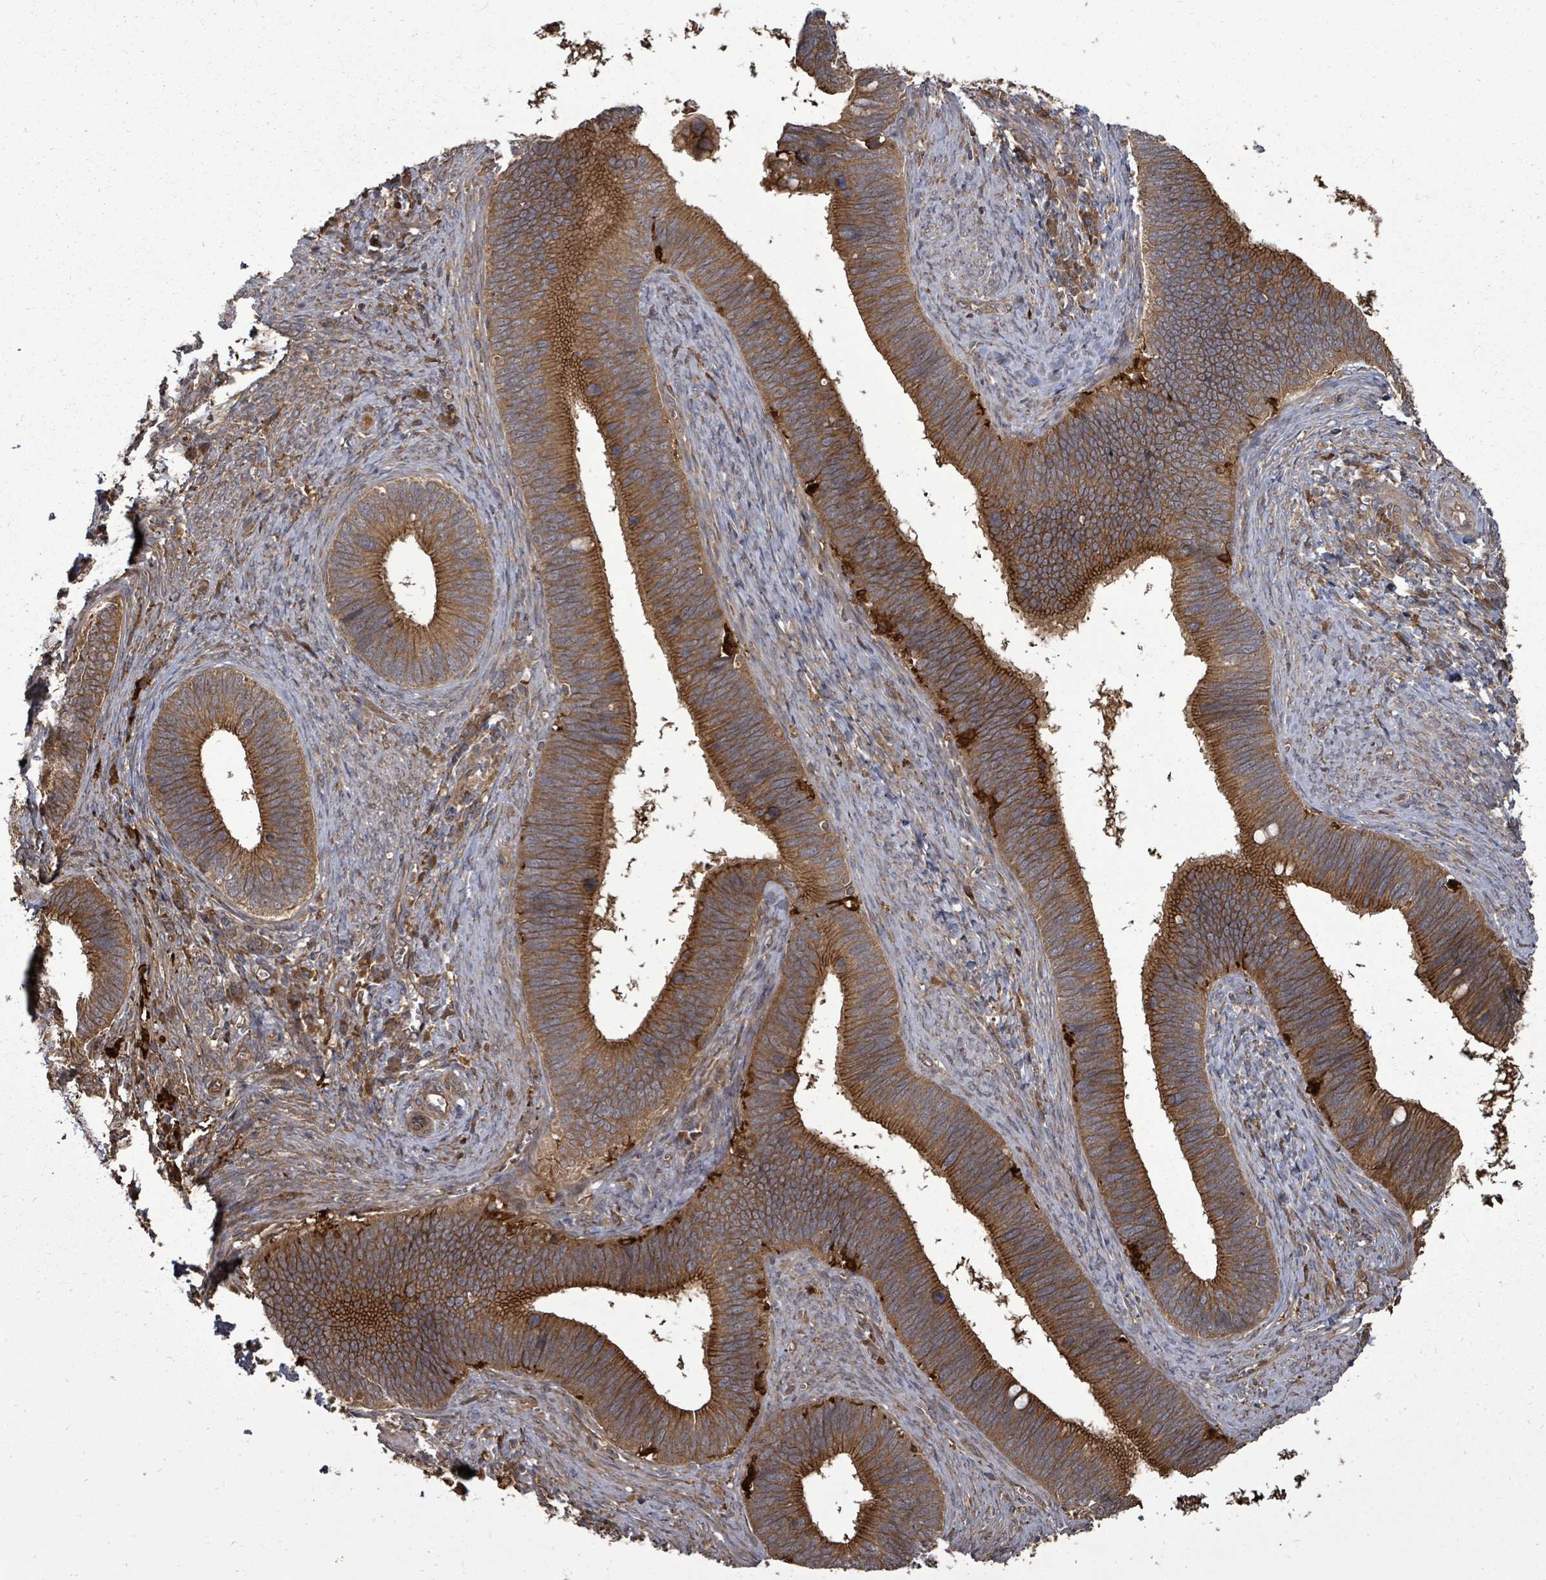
{"staining": {"intensity": "strong", "quantity": ">75%", "location": "cytoplasmic/membranous"}, "tissue": "cervical cancer", "cell_type": "Tumor cells", "image_type": "cancer", "snomed": [{"axis": "morphology", "description": "Adenocarcinoma, NOS"}, {"axis": "topography", "description": "Cervix"}], "caption": "A brown stain highlights strong cytoplasmic/membranous positivity of a protein in human cervical cancer tumor cells.", "gene": "EIF3C", "patient": {"sex": "female", "age": 42}}